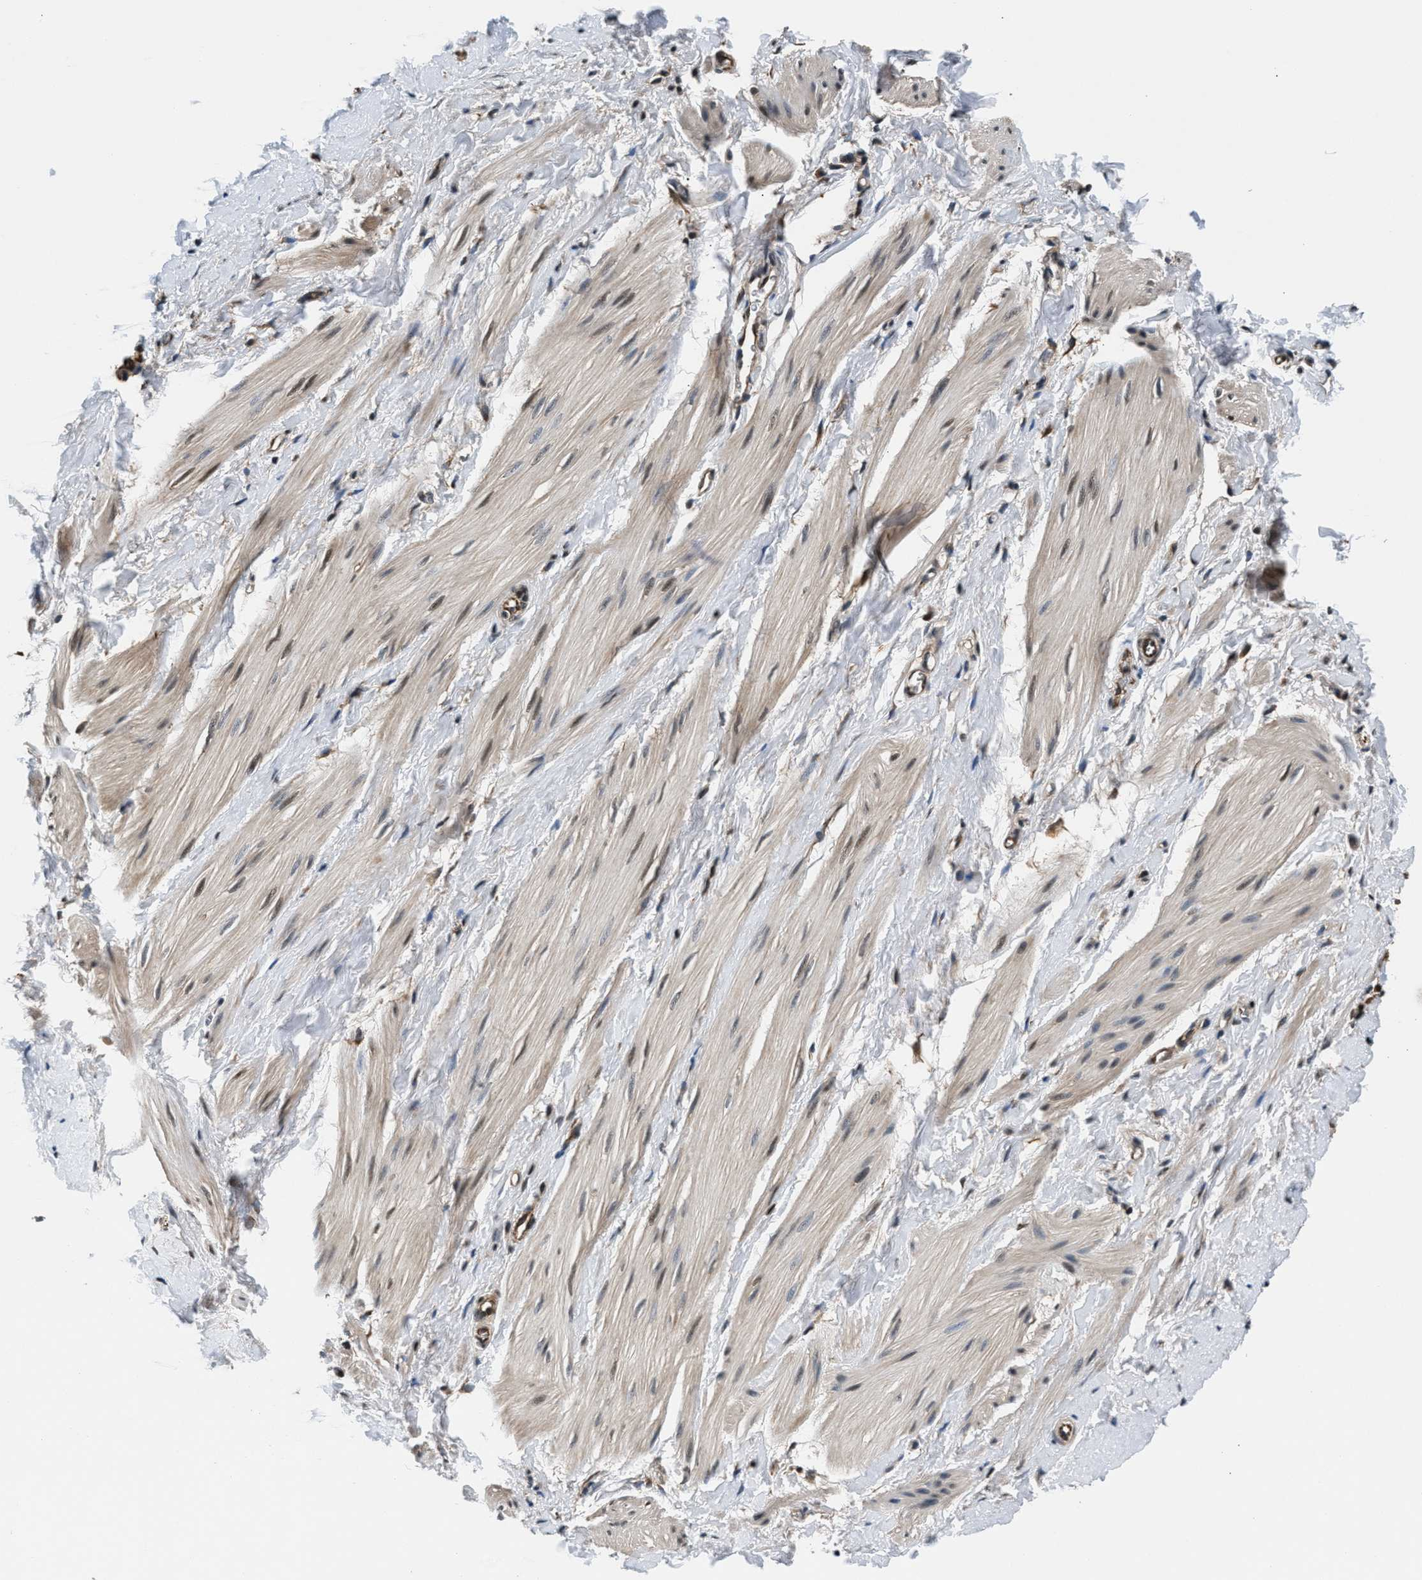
{"staining": {"intensity": "weak", "quantity": ">75%", "location": "cytoplasmic/membranous,nuclear"}, "tissue": "smooth muscle", "cell_type": "Smooth muscle cells", "image_type": "normal", "snomed": [{"axis": "morphology", "description": "Normal tissue, NOS"}, {"axis": "topography", "description": "Smooth muscle"}], "caption": "Protein expression by IHC displays weak cytoplasmic/membranous,nuclear staining in about >75% of smooth muscle cells in benign smooth muscle.", "gene": "RBM33", "patient": {"sex": "male", "age": 16}}